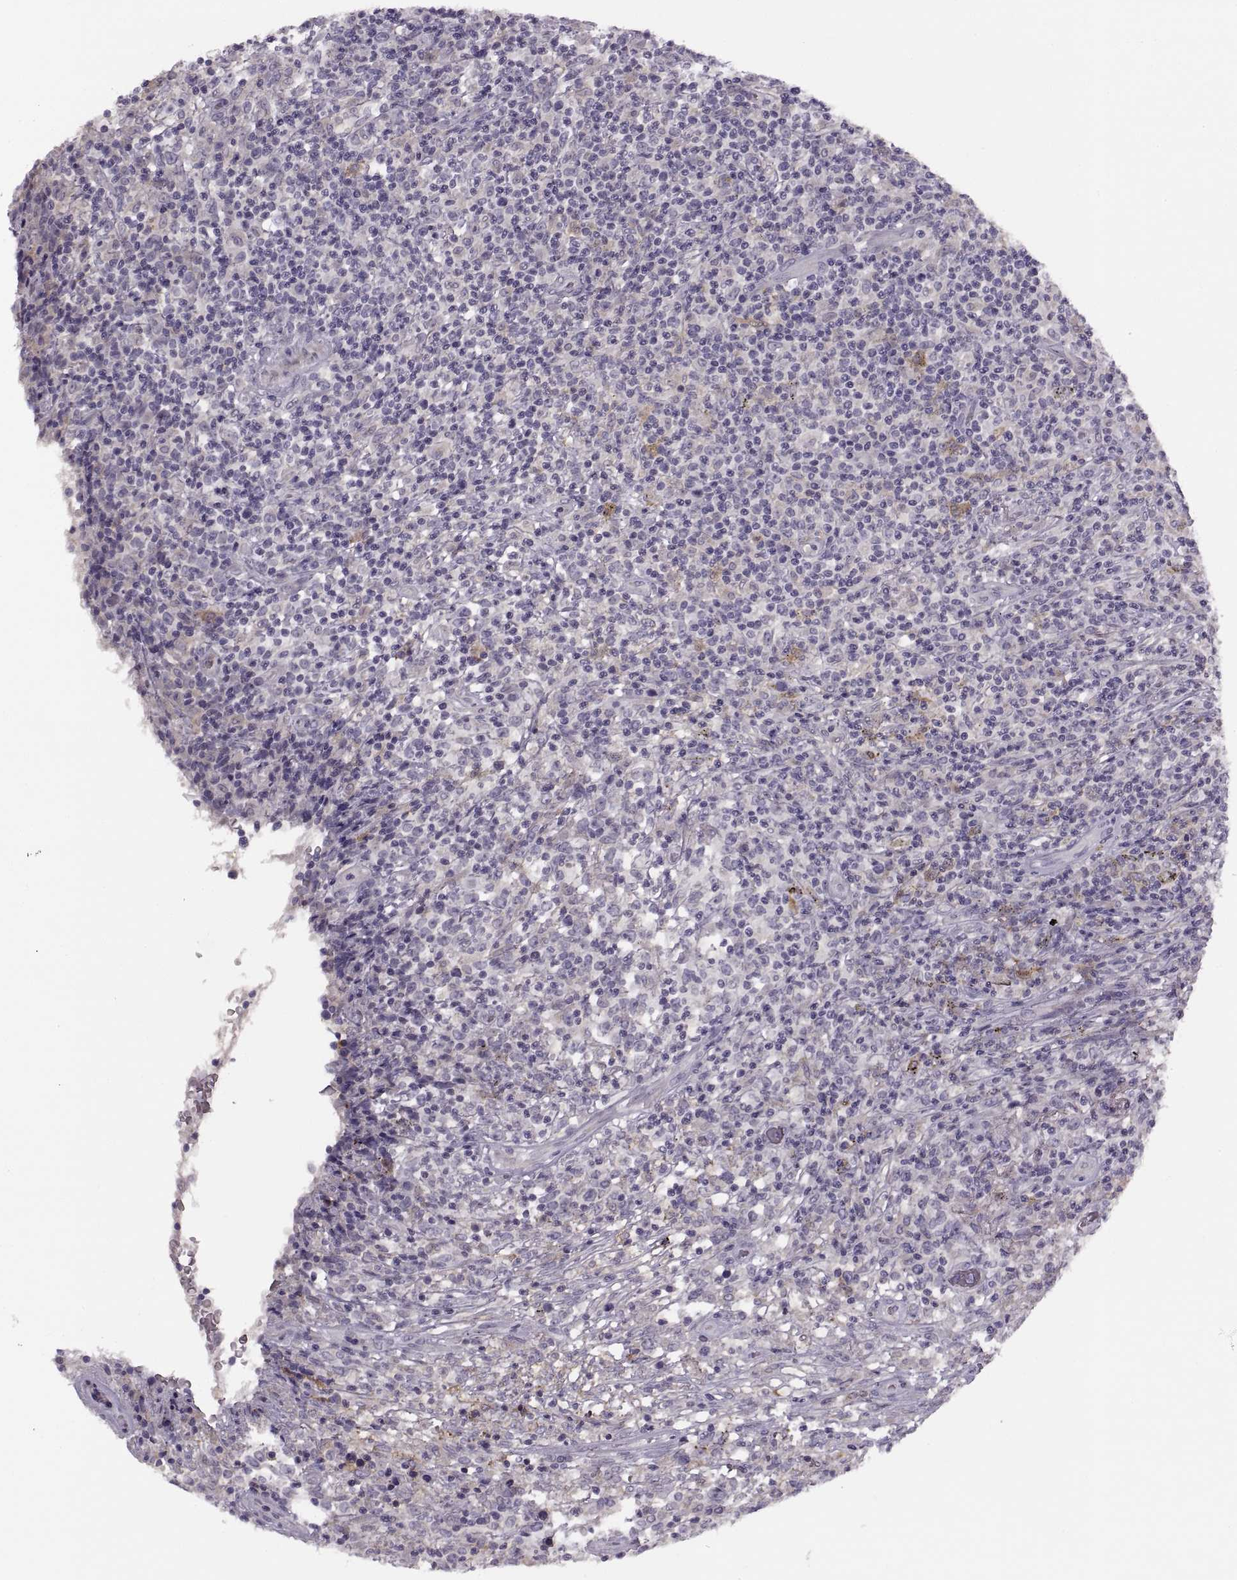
{"staining": {"intensity": "negative", "quantity": "none", "location": "none"}, "tissue": "lymphoma", "cell_type": "Tumor cells", "image_type": "cancer", "snomed": [{"axis": "morphology", "description": "Malignant lymphoma, non-Hodgkin's type, High grade"}, {"axis": "topography", "description": "Lung"}], "caption": "Human lymphoma stained for a protein using IHC demonstrates no expression in tumor cells.", "gene": "H2AP", "patient": {"sex": "male", "age": 79}}